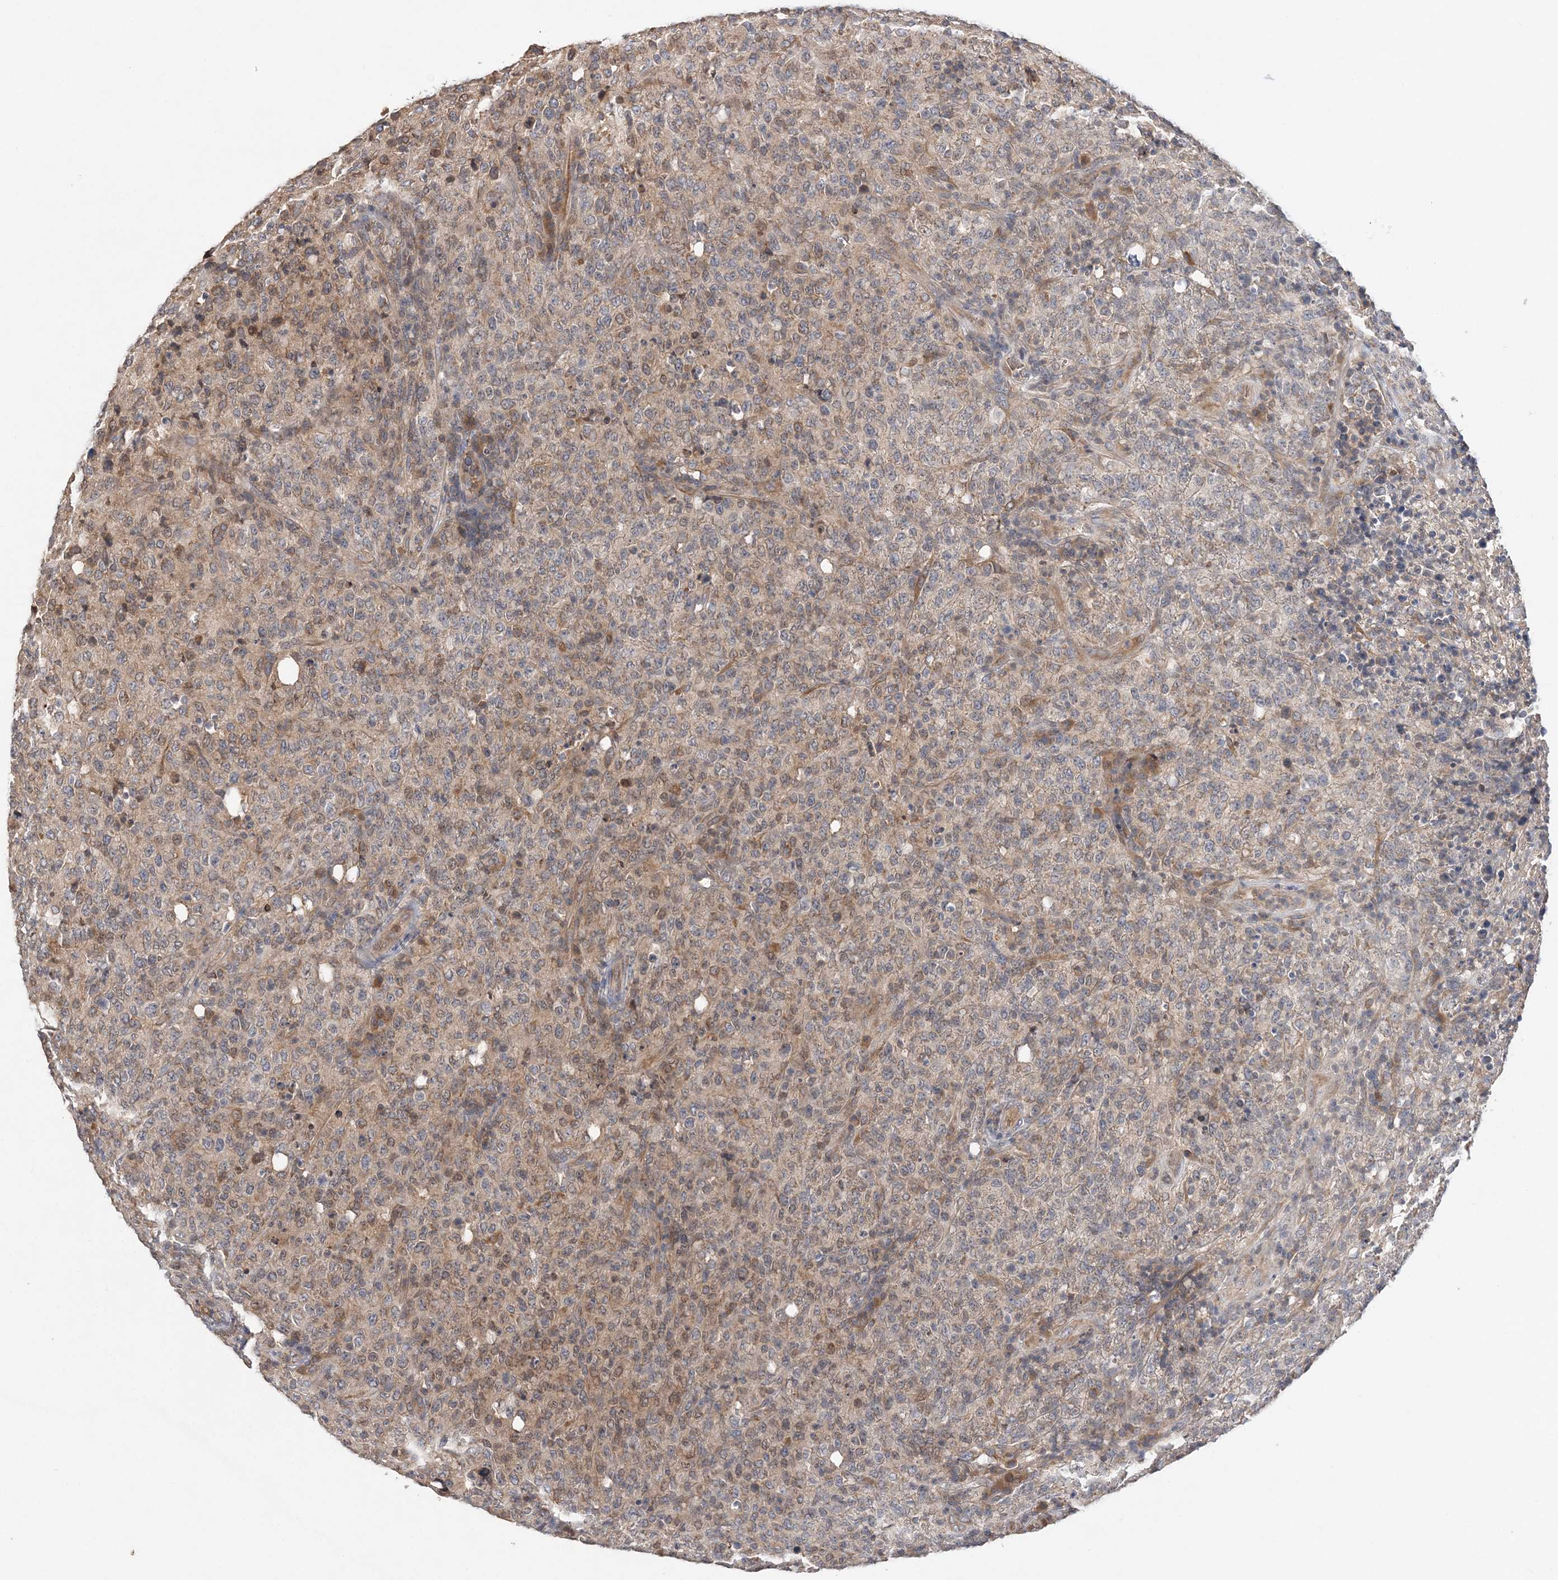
{"staining": {"intensity": "weak", "quantity": "25%-75%", "location": "cytoplasmic/membranous"}, "tissue": "lymphoma", "cell_type": "Tumor cells", "image_type": "cancer", "snomed": [{"axis": "morphology", "description": "Malignant lymphoma, non-Hodgkin's type, High grade"}, {"axis": "topography", "description": "Tonsil"}], "caption": "An image of human lymphoma stained for a protein shows weak cytoplasmic/membranous brown staining in tumor cells.", "gene": "SYCP3", "patient": {"sex": "female", "age": 36}}